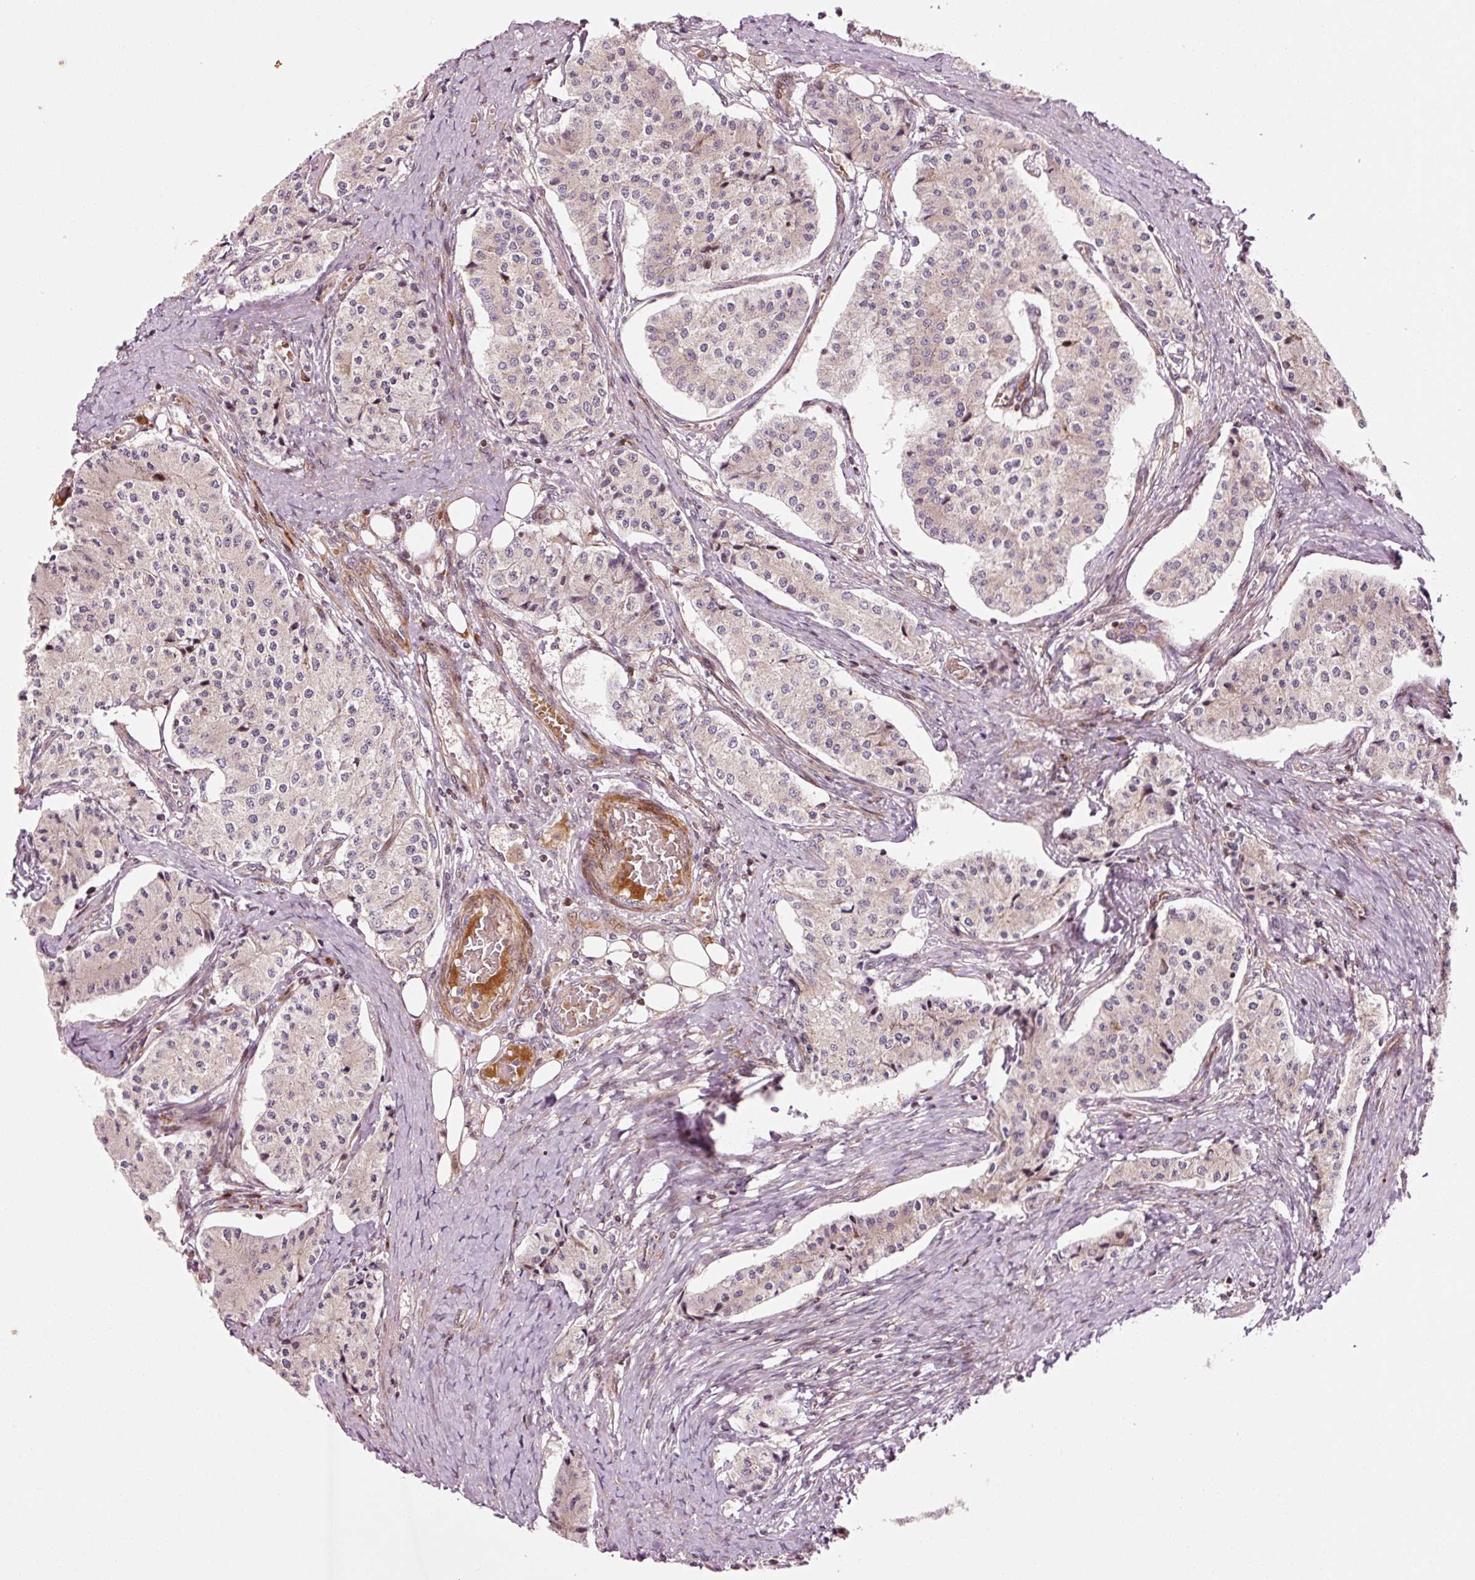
{"staining": {"intensity": "weak", "quantity": "<25%", "location": "cytoplasmic/membranous"}, "tissue": "carcinoid", "cell_type": "Tumor cells", "image_type": "cancer", "snomed": [{"axis": "morphology", "description": "Carcinoid, malignant, NOS"}, {"axis": "topography", "description": "Colon"}], "caption": "IHC photomicrograph of carcinoid stained for a protein (brown), which demonstrates no staining in tumor cells.", "gene": "ANKRD20A1", "patient": {"sex": "female", "age": 52}}